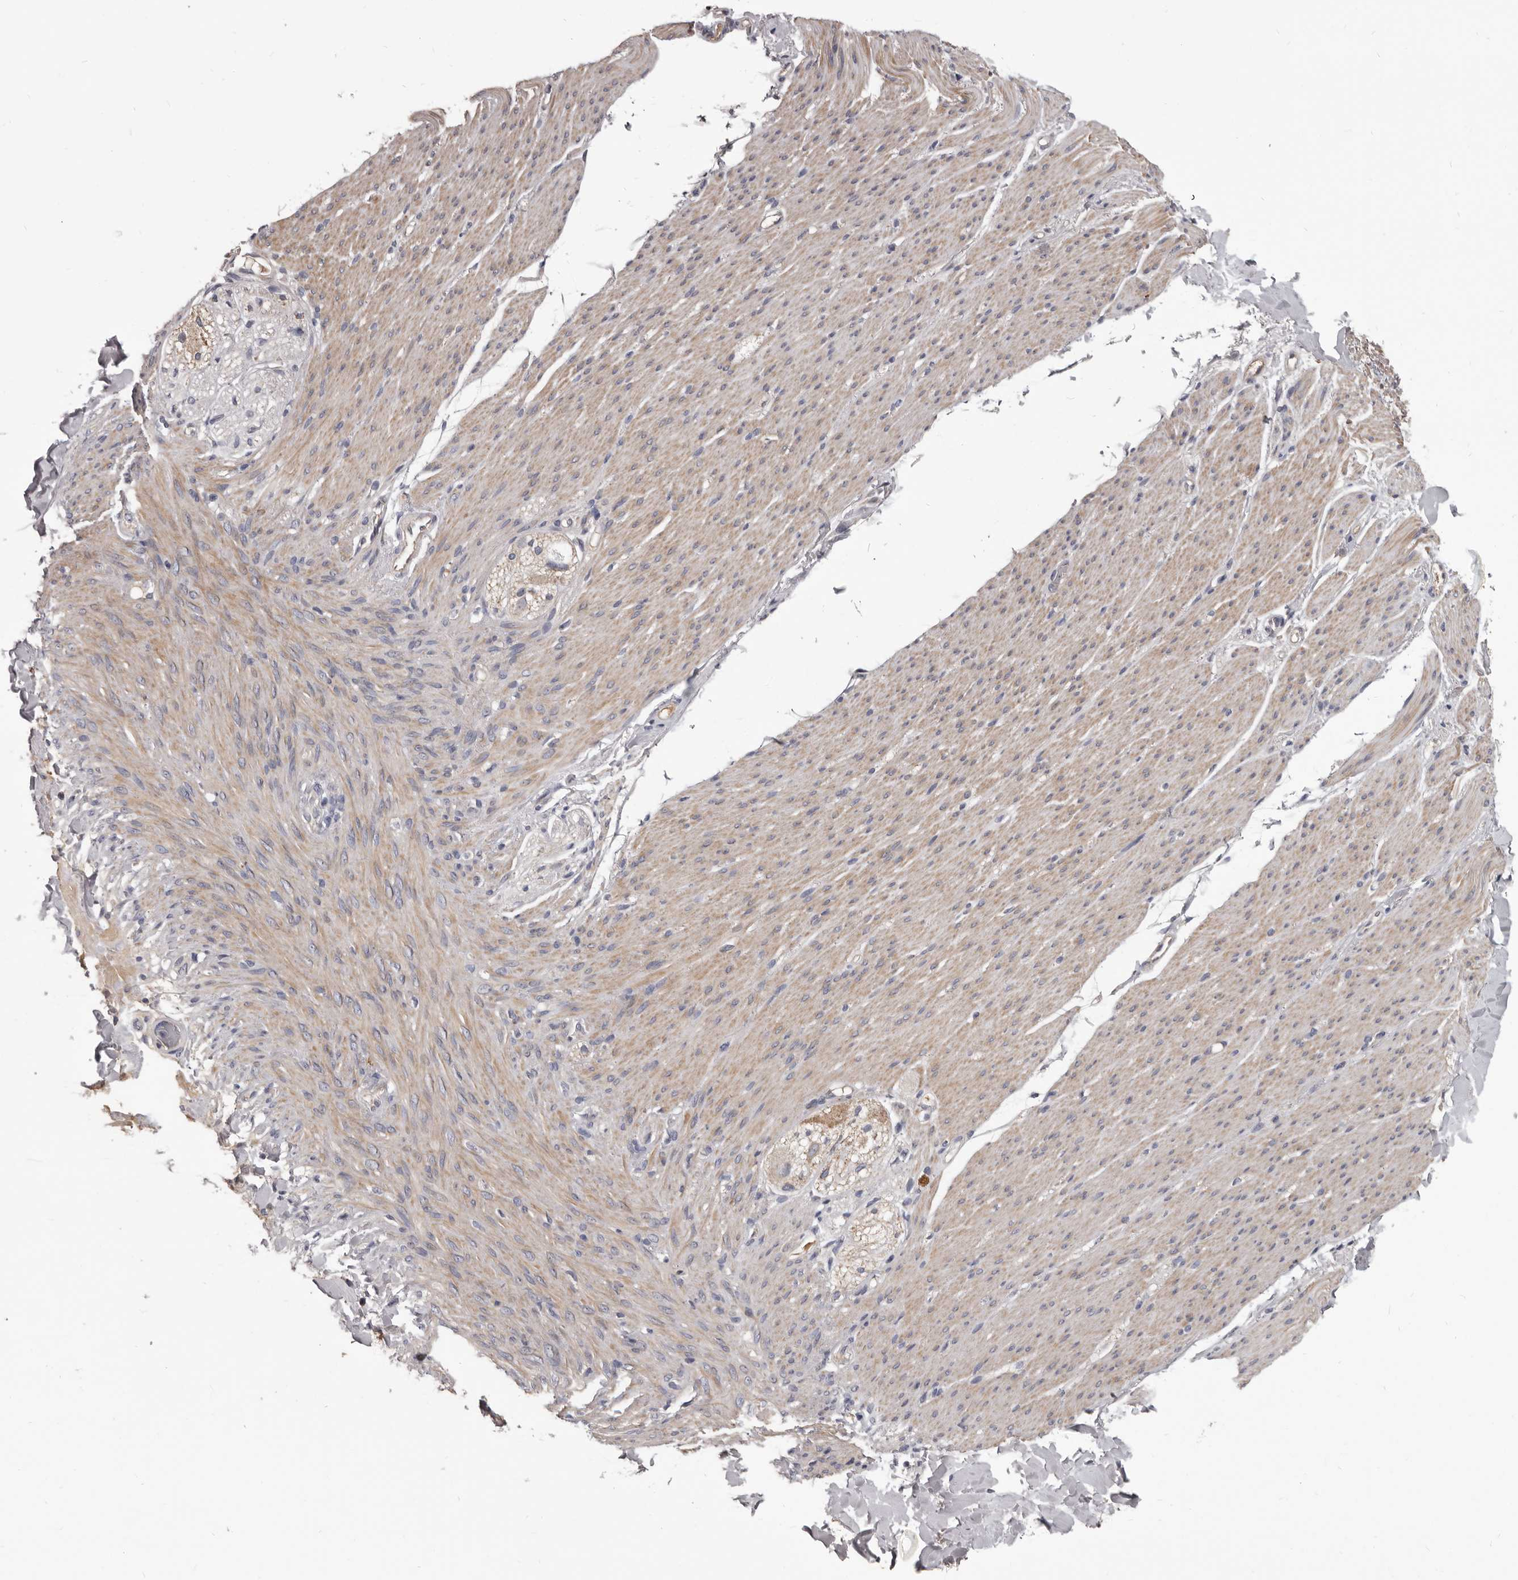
{"staining": {"intensity": "weak", "quantity": ">75%", "location": "cytoplasmic/membranous"}, "tissue": "smooth muscle", "cell_type": "Smooth muscle cells", "image_type": "normal", "snomed": [{"axis": "morphology", "description": "Normal tissue, NOS"}, {"axis": "topography", "description": "Colon"}, {"axis": "topography", "description": "Peripheral nerve tissue"}], "caption": "Immunohistochemistry micrograph of normal smooth muscle: human smooth muscle stained using IHC displays low levels of weak protein expression localized specifically in the cytoplasmic/membranous of smooth muscle cells, appearing as a cytoplasmic/membranous brown color.", "gene": "ALDH5A1", "patient": {"sex": "female", "age": 61}}